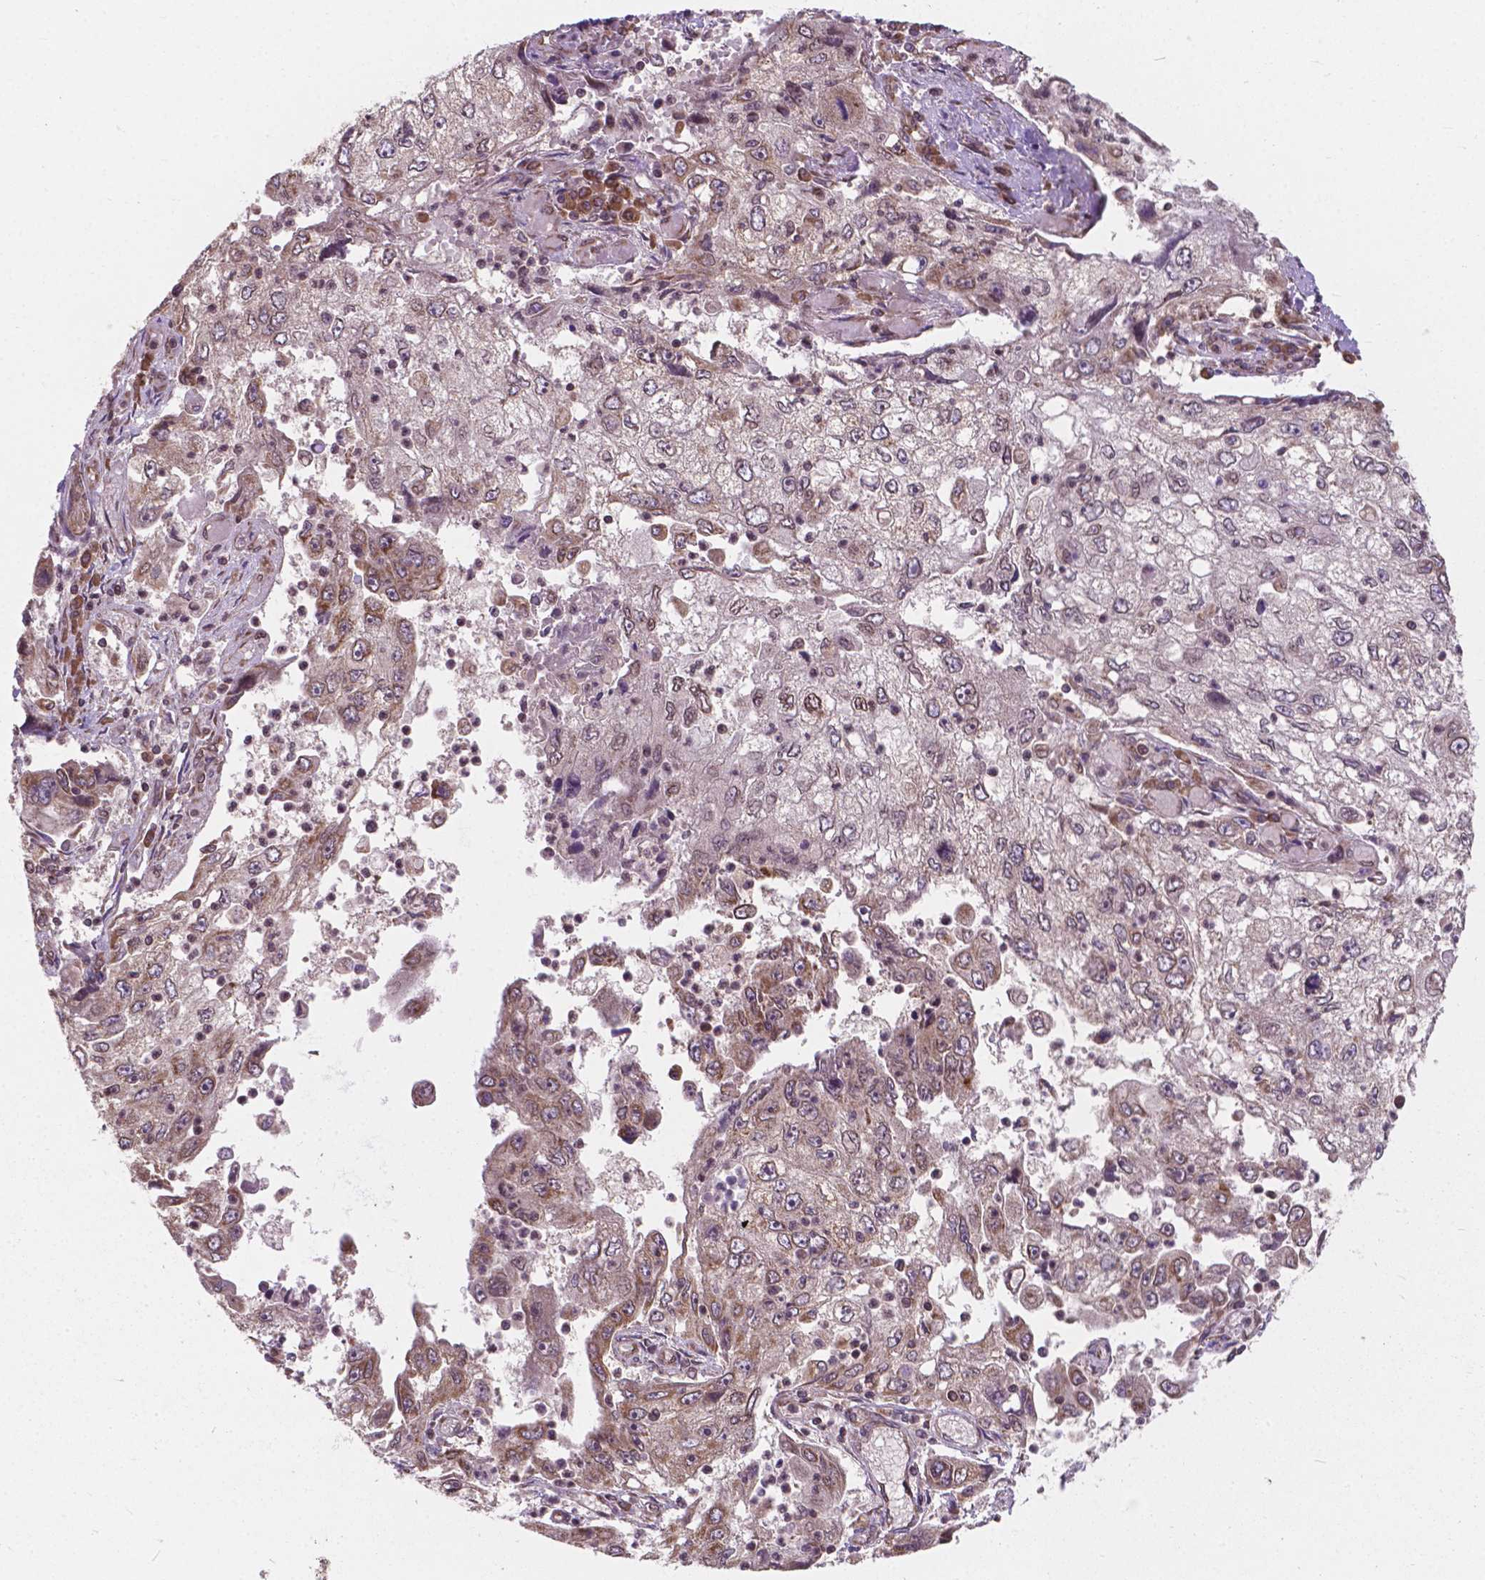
{"staining": {"intensity": "weak", "quantity": "<25%", "location": "nuclear"}, "tissue": "cervical cancer", "cell_type": "Tumor cells", "image_type": "cancer", "snomed": [{"axis": "morphology", "description": "Squamous cell carcinoma, NOS"}, {"axis": "topography", "description": "Cervix"}], "caption": "A photomicrograph of cervical cancer stained for a protein shows no brown staining in tumor cells.", "gene": "MRPL33", "patient": {"sex": "female", "age": 36}}